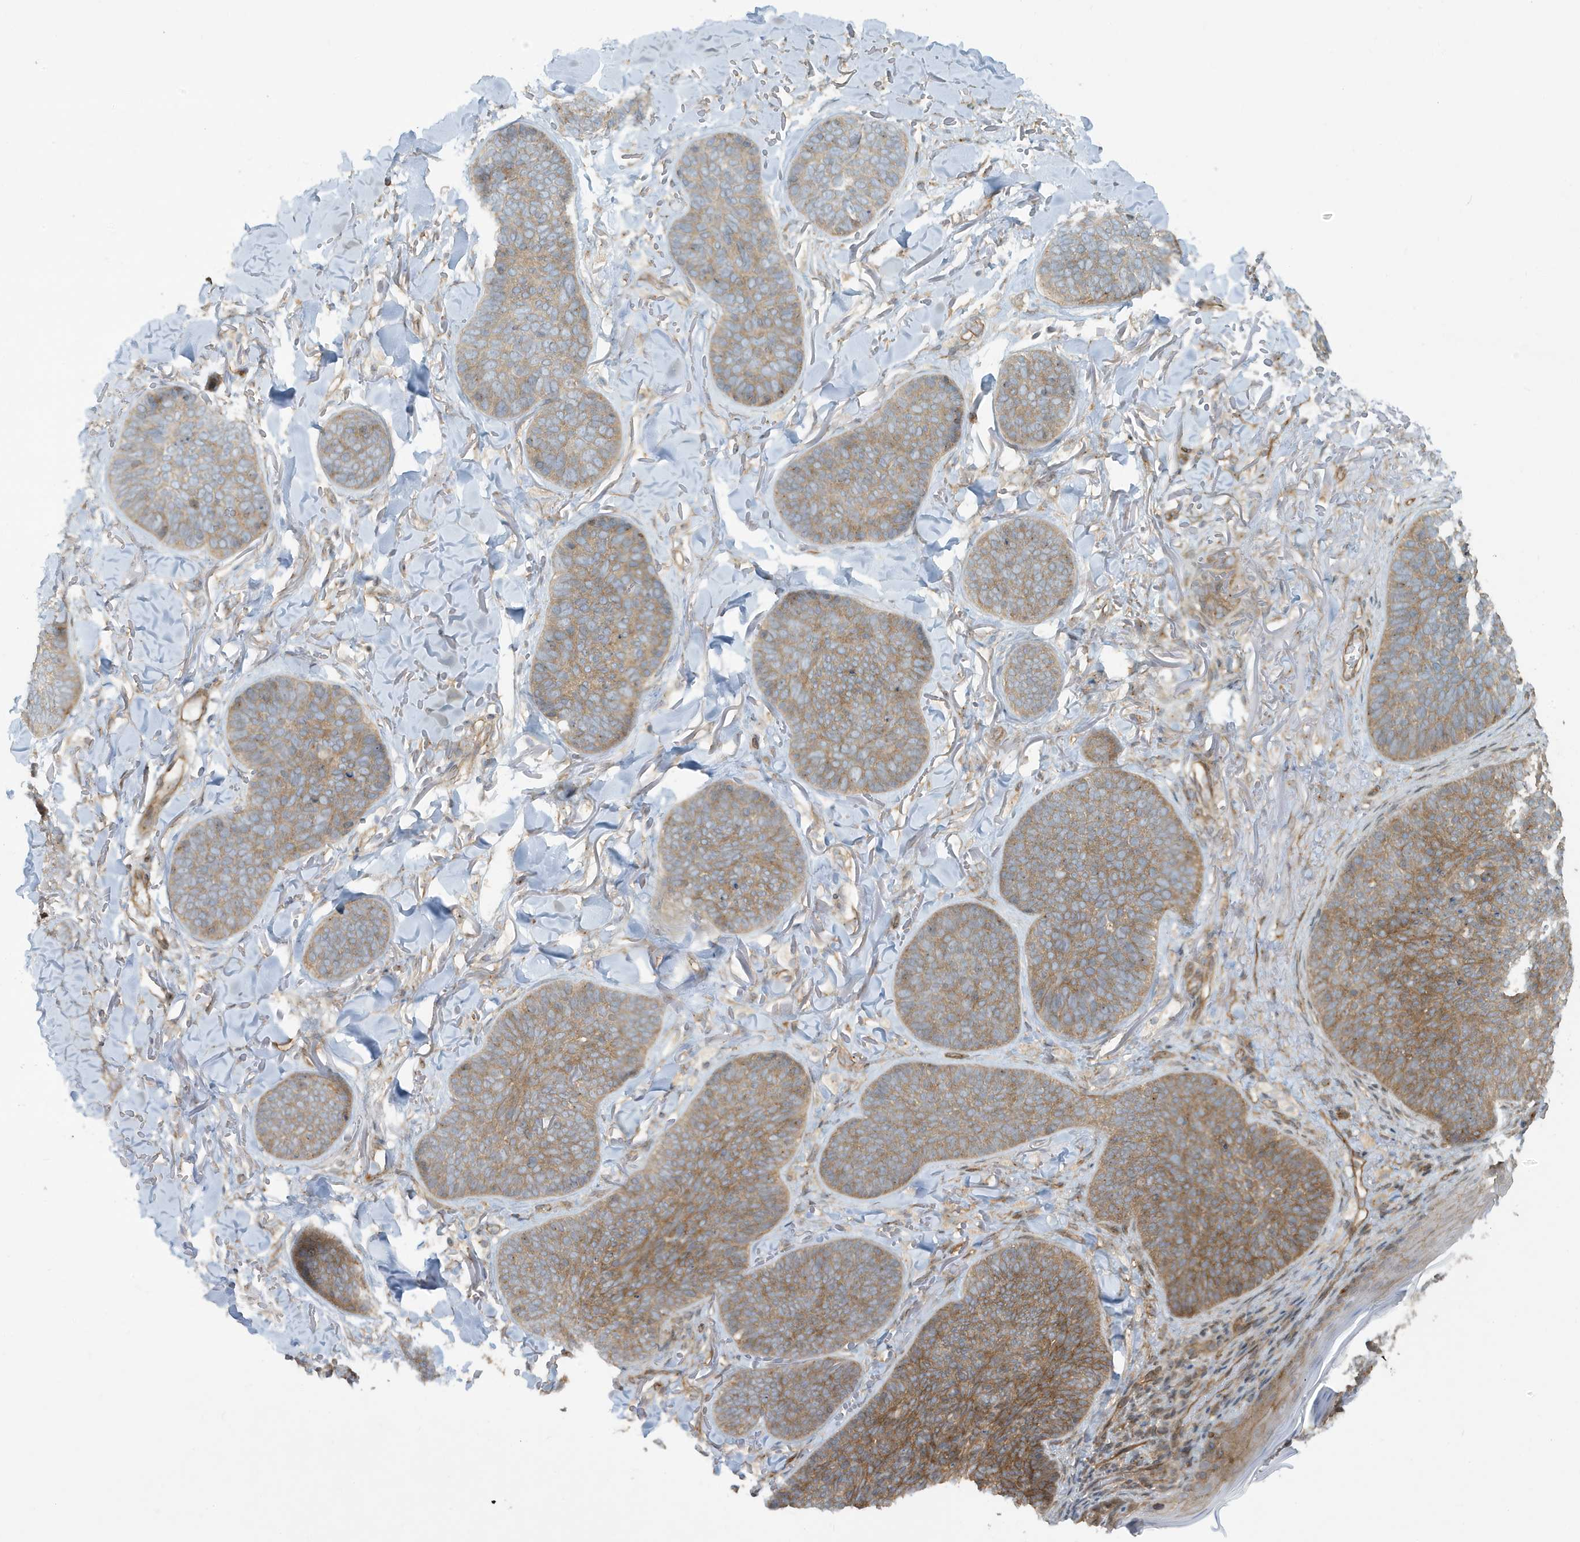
{"staining": {"intensity": "moderate", "quantity": ">75%", "location": "cytoplasmic/membranous"}, "tissue": "skin cancer", "cell_type": "Tumor cells", "image_type": "cancer", "snomed": [{"axis": "morphology", "description": "Basal cell carcinoma"}, {"axis": "topography", "description": "Skin"}], "caption": "Skin basal cell carcinoma tissue shows moderate cytoplasmic/membranous expression in about >75% of tumor cells, visualized by immunohistochemistry.", "gene": "ATP23", "patient": {"sex": "male", "age": 85}}